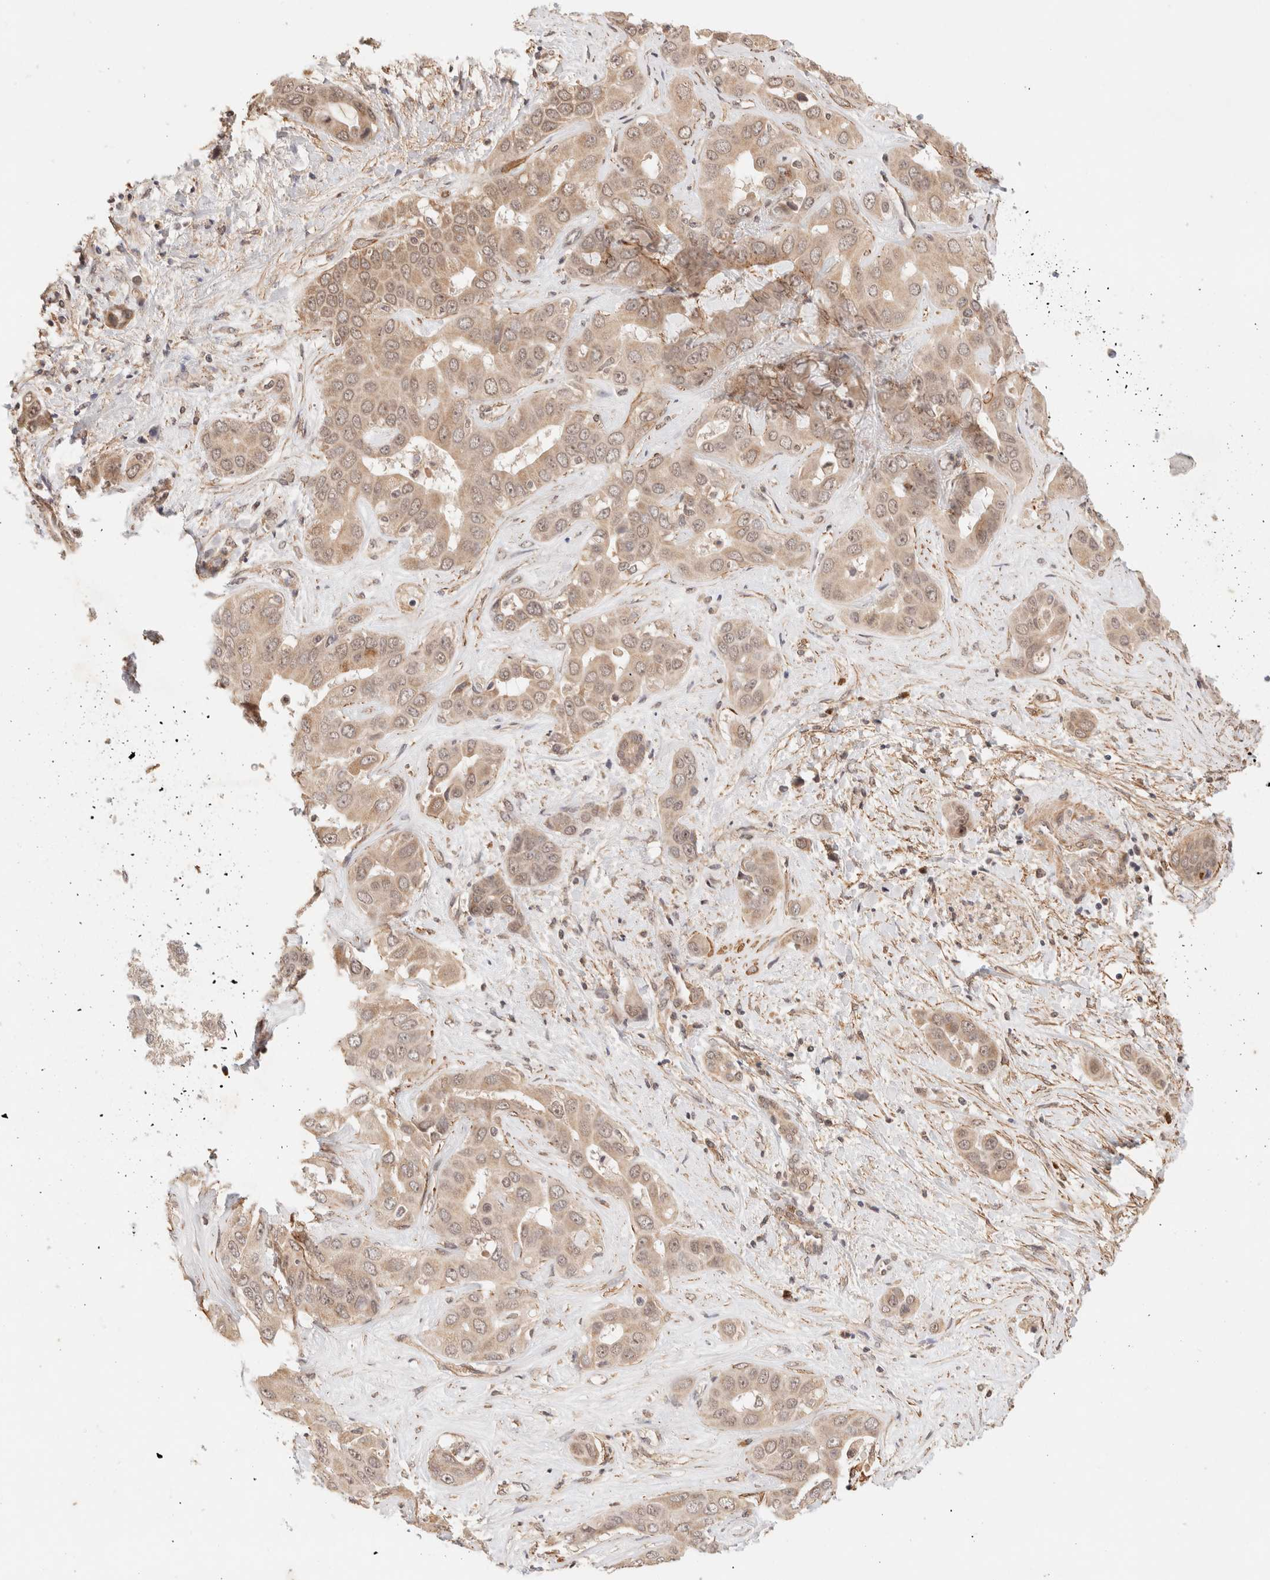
{"staining": {"intensity": "weak", "quantity": ">75%", "location": "cytoplasmic/membranous"}, "tissue": "liver cancer", "cell_type": "Tumor cells", "image_type": "cancer", "snomed": [{"axis": "morphology", "description": "Cholangiocarcinoma"}, {"axis": "topography", "description": "Liver"}], "caption": "Tumor cells demonstrate low levels of weak cytoplasmic/membranous staining in about >75% of cells in liver cancer (cholangiocarcinoma).", "gene": "BRPF3", "patient": {"sex": "female", "age": 52}}